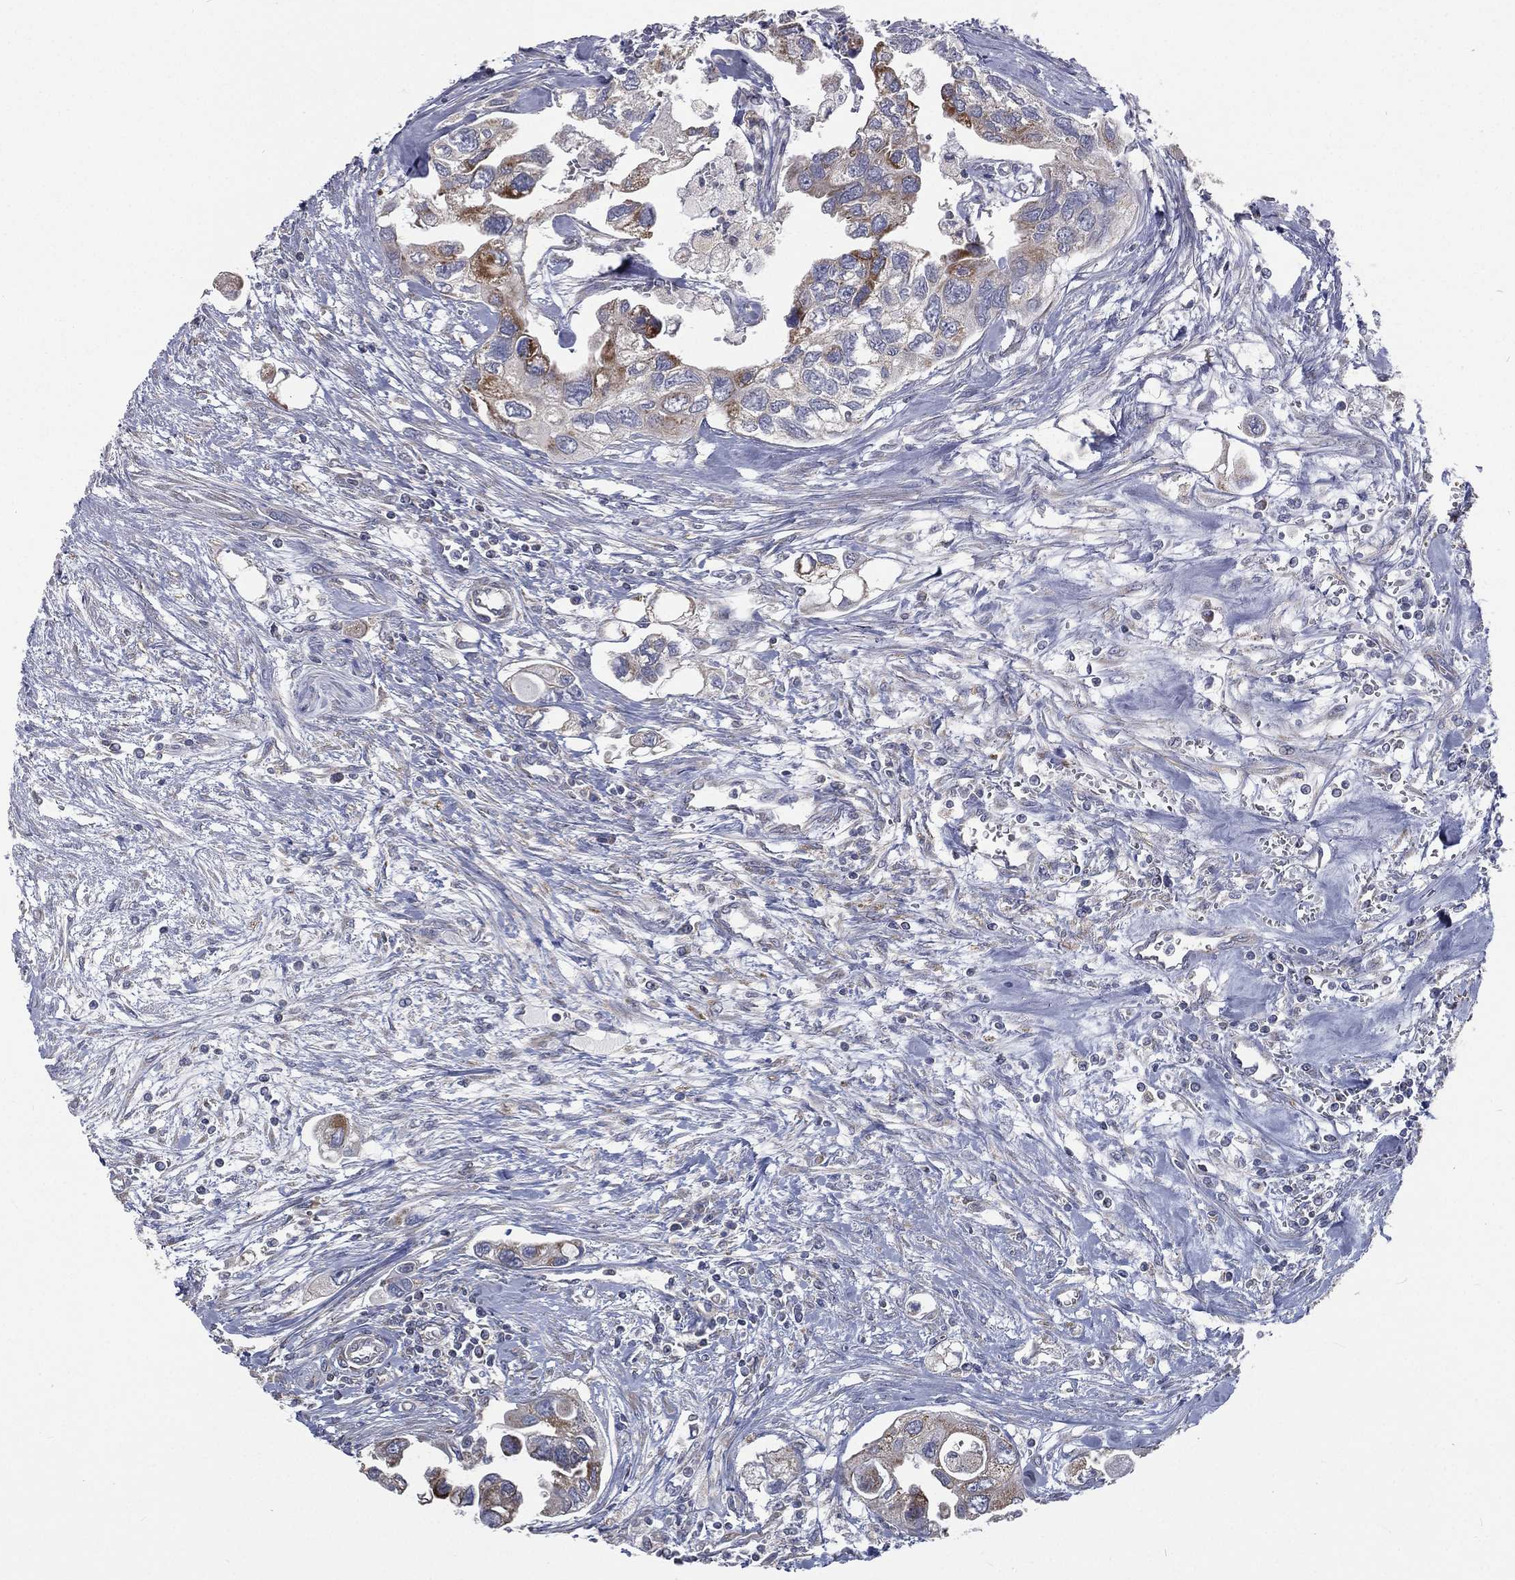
{"staining": {"intensity": "moderate", "quantity": "<25%", "location": "cytoplasmic/membranous"}, "tissue": "urothelial cancer", "cell_type": "Tumor cells", "image_type": "cancer", "snomed": [{"axis": "morphology", "description": "Urothelial carcinoma, High grade"}, {"axis": "topography", "description": "Urinary bladder"}], "caption": "The micrograph shows immunohistochemical staining of high-grade urothelial carcinoma. There is moderate cytoplasmic/membranous staining is present in approximately <25% of tumor cells.", "gene": "HADH", "patient": {"sex": "male", "age": 59}}